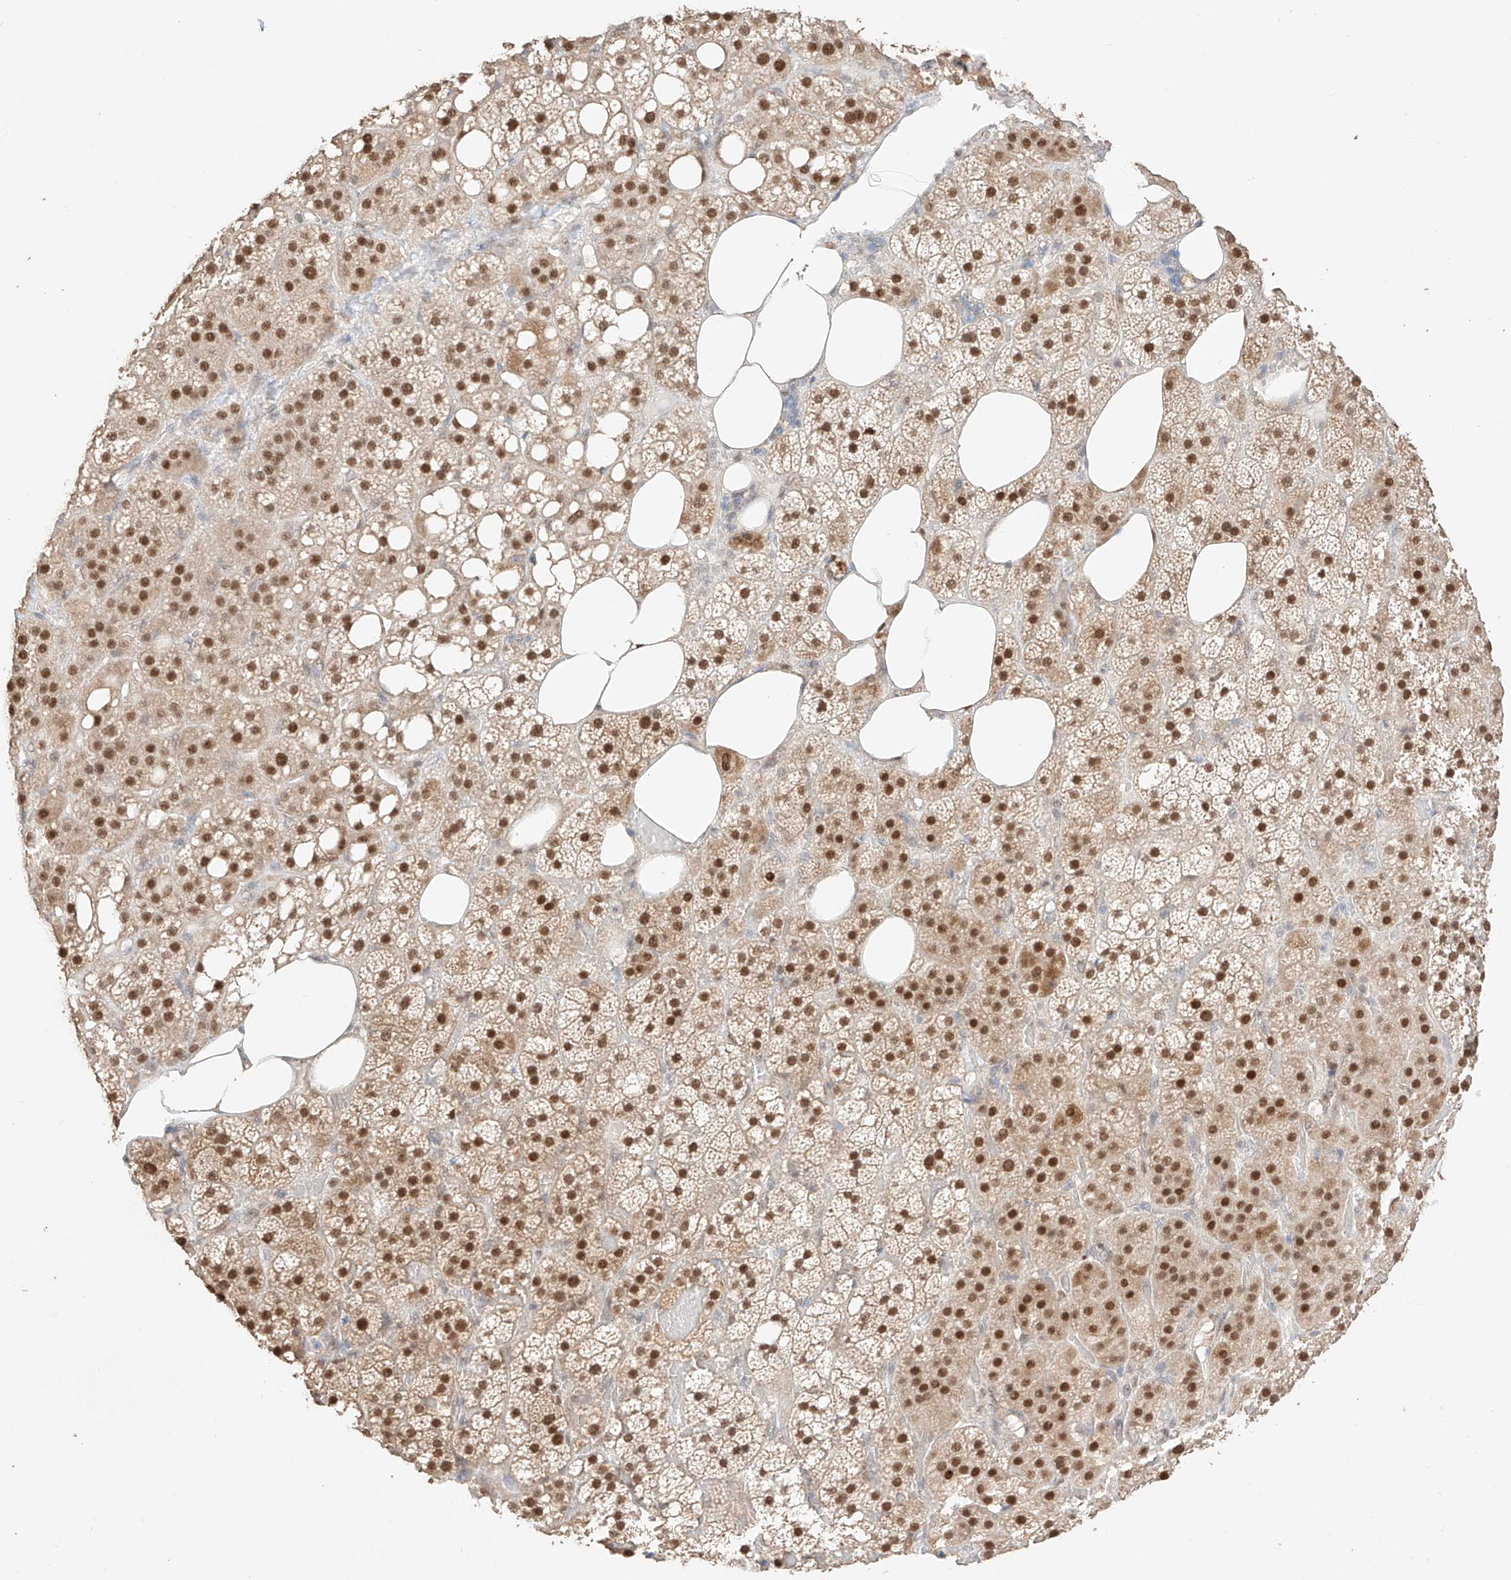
{"staining": {"intensity": "strong", "quantity": ">75%", "location": "nuclear"}, "tissue": "adrenal gland", "cell_type": "Glandular cells", "image_type": "normal", "snomed": [{"axis": "morphology", "description": "Normal tissue, NOS"}, {"axis": "topography", "description": "Adrenal gland"}], "caption": "IHC of unremarkable human adrenal gland reveals high levels of strong nuclear expression in about >75% of glandular cells.", "gene": "APIP", "patient": {"sex": "female", "age": 59}}